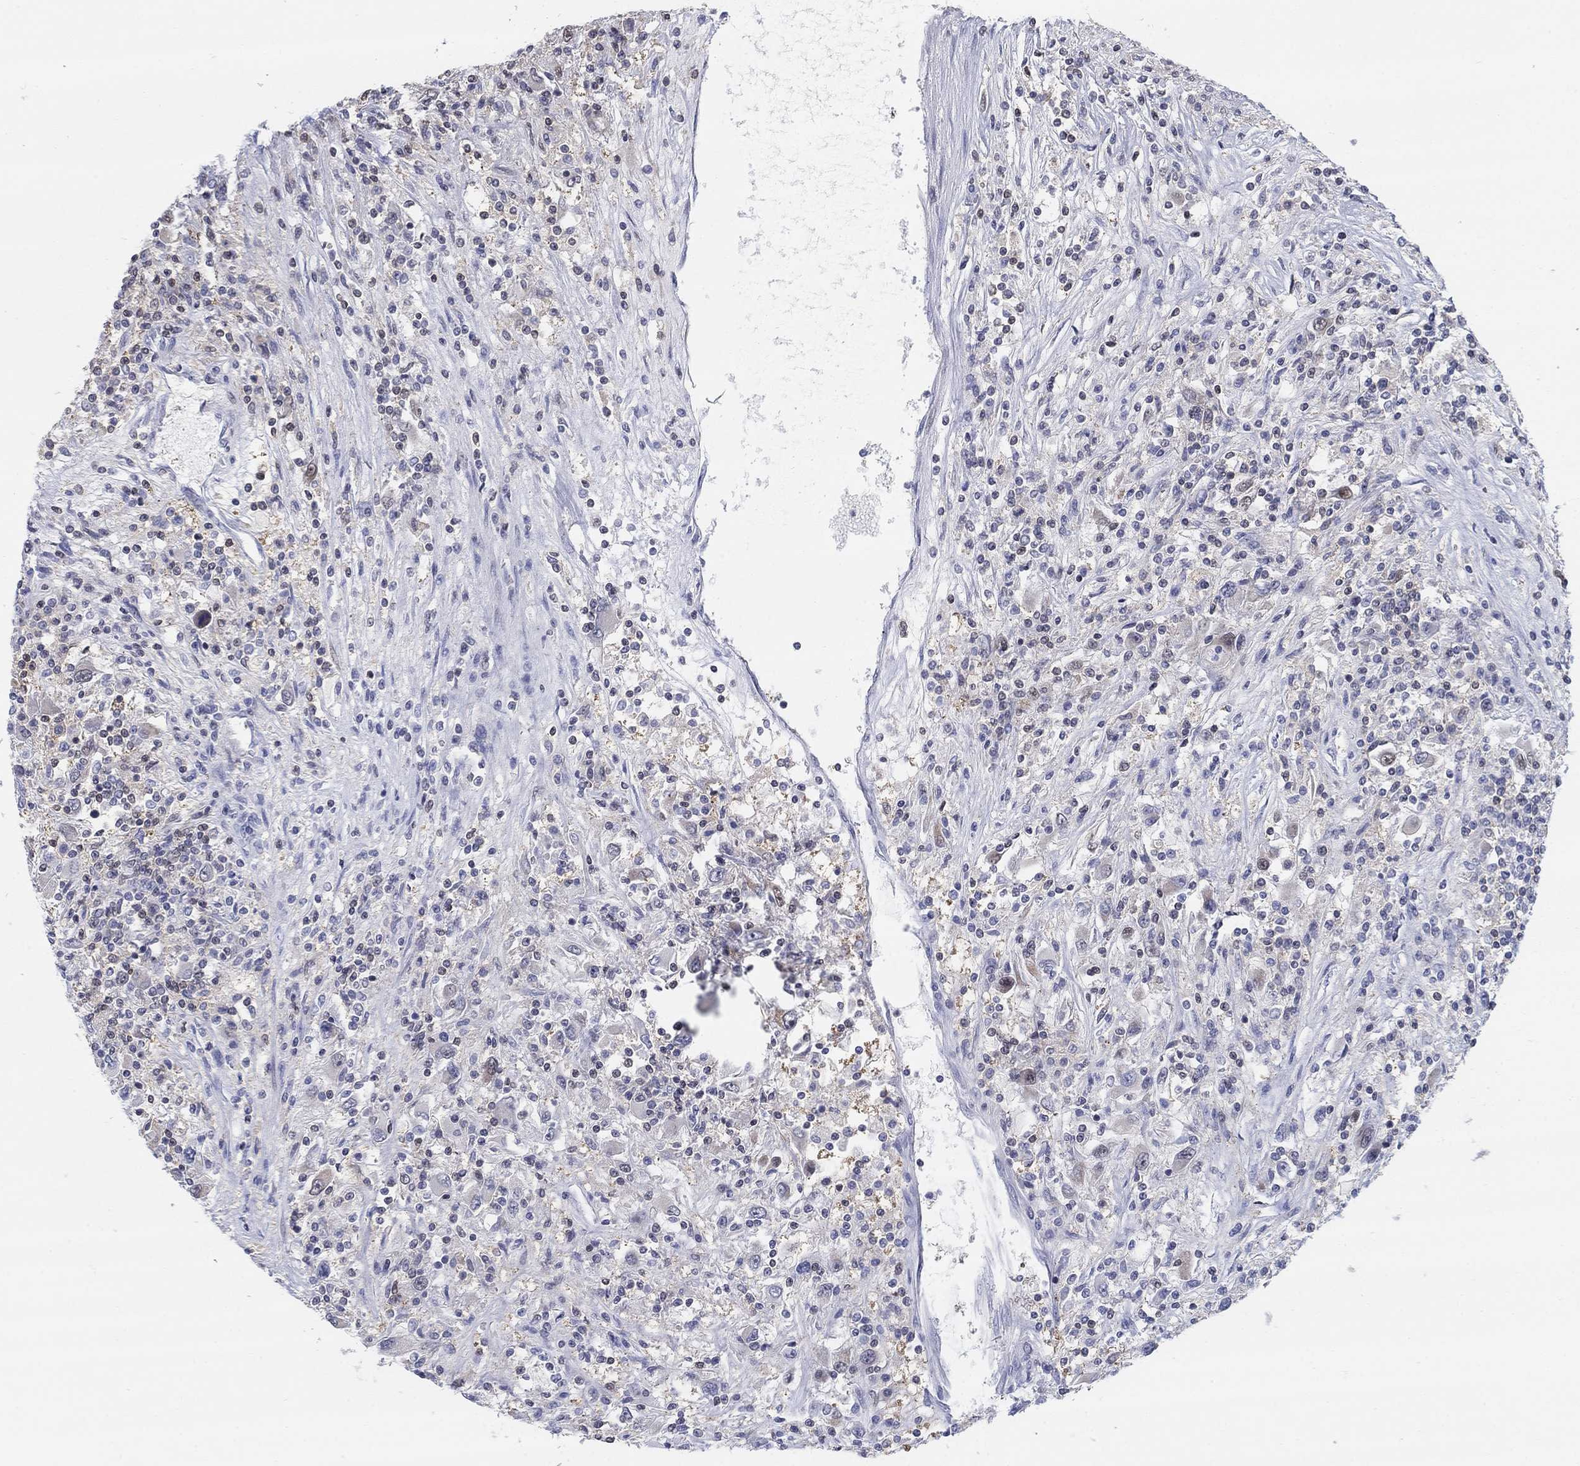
{"staining": {"intensity": "negative", "quantity": "none", "location": "none"}, "tissue": "renal cancer", "cell_type": "Tumor cells", "image_type": "cancer", "snomed": [{"axis": "morphology", "description": "Adenocarcinoma, NOS"}, {"axis": "topography", "description": "Kidney"}], "caption": "Renal cancer (adenocarcinoma) was stained to show a protein in brown. There is no significant positivity in tumor cells.", "gene": "CENPE", "patient": {"sex": "female", "age": 67}}